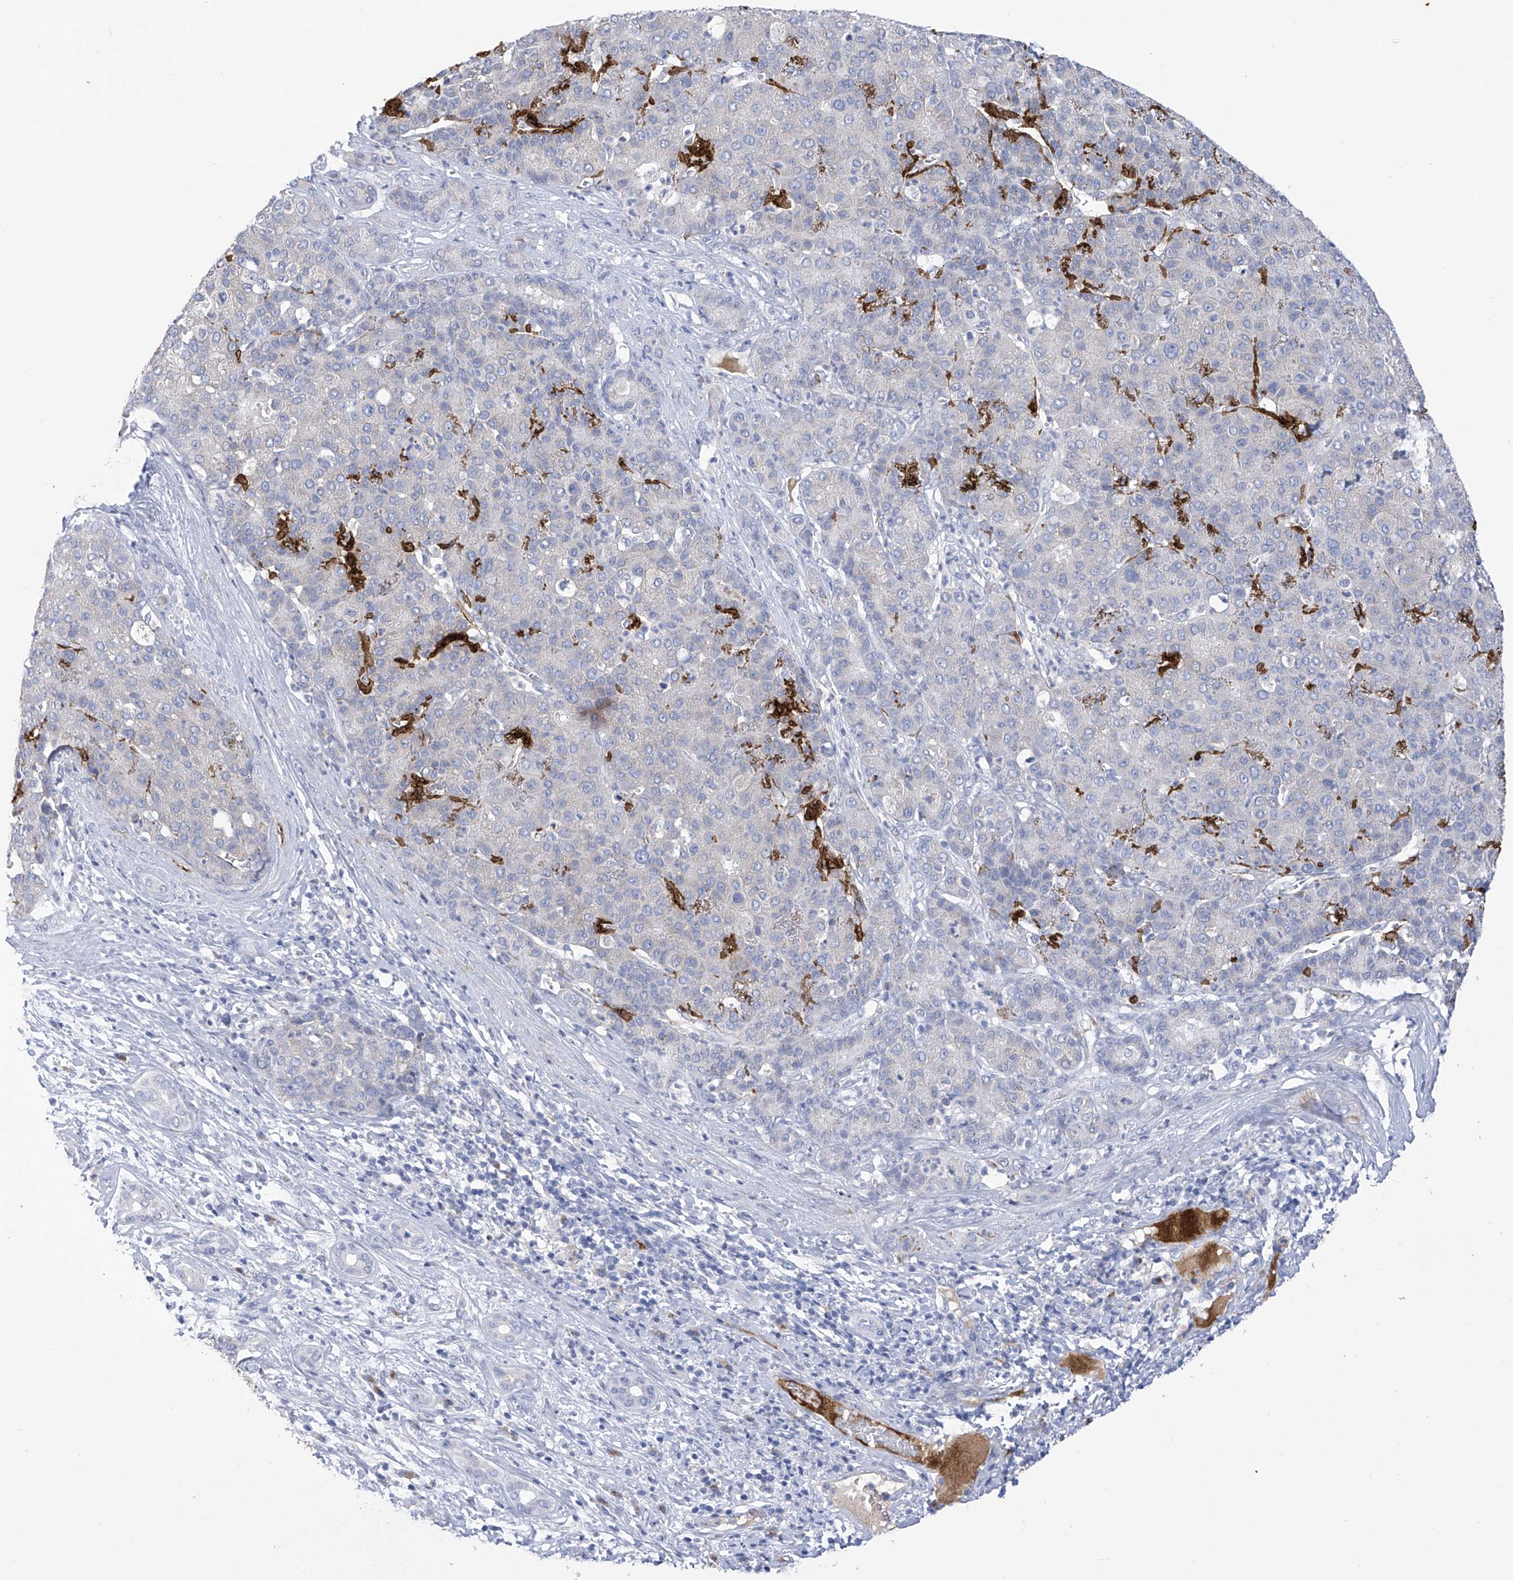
{"staining": {"intensity": "negative", "quantity": "none", "location": "none"}, "tissue": "liver cancer", "cell_type": "Tumor cells", "image_type": "cancer", "snomed": [{"axis": "morphology", "description": "Carcinoma, Hepatocellular, NOS"}, {"axis": "topography", "description": "Liver"}], "caption": "Image shows no significant protein staining in tumor cells of liver cancer (hepatocellular carcinoma).", "gene": "SLCO4A1", "patient": {"sex": "male", "age": 65}}